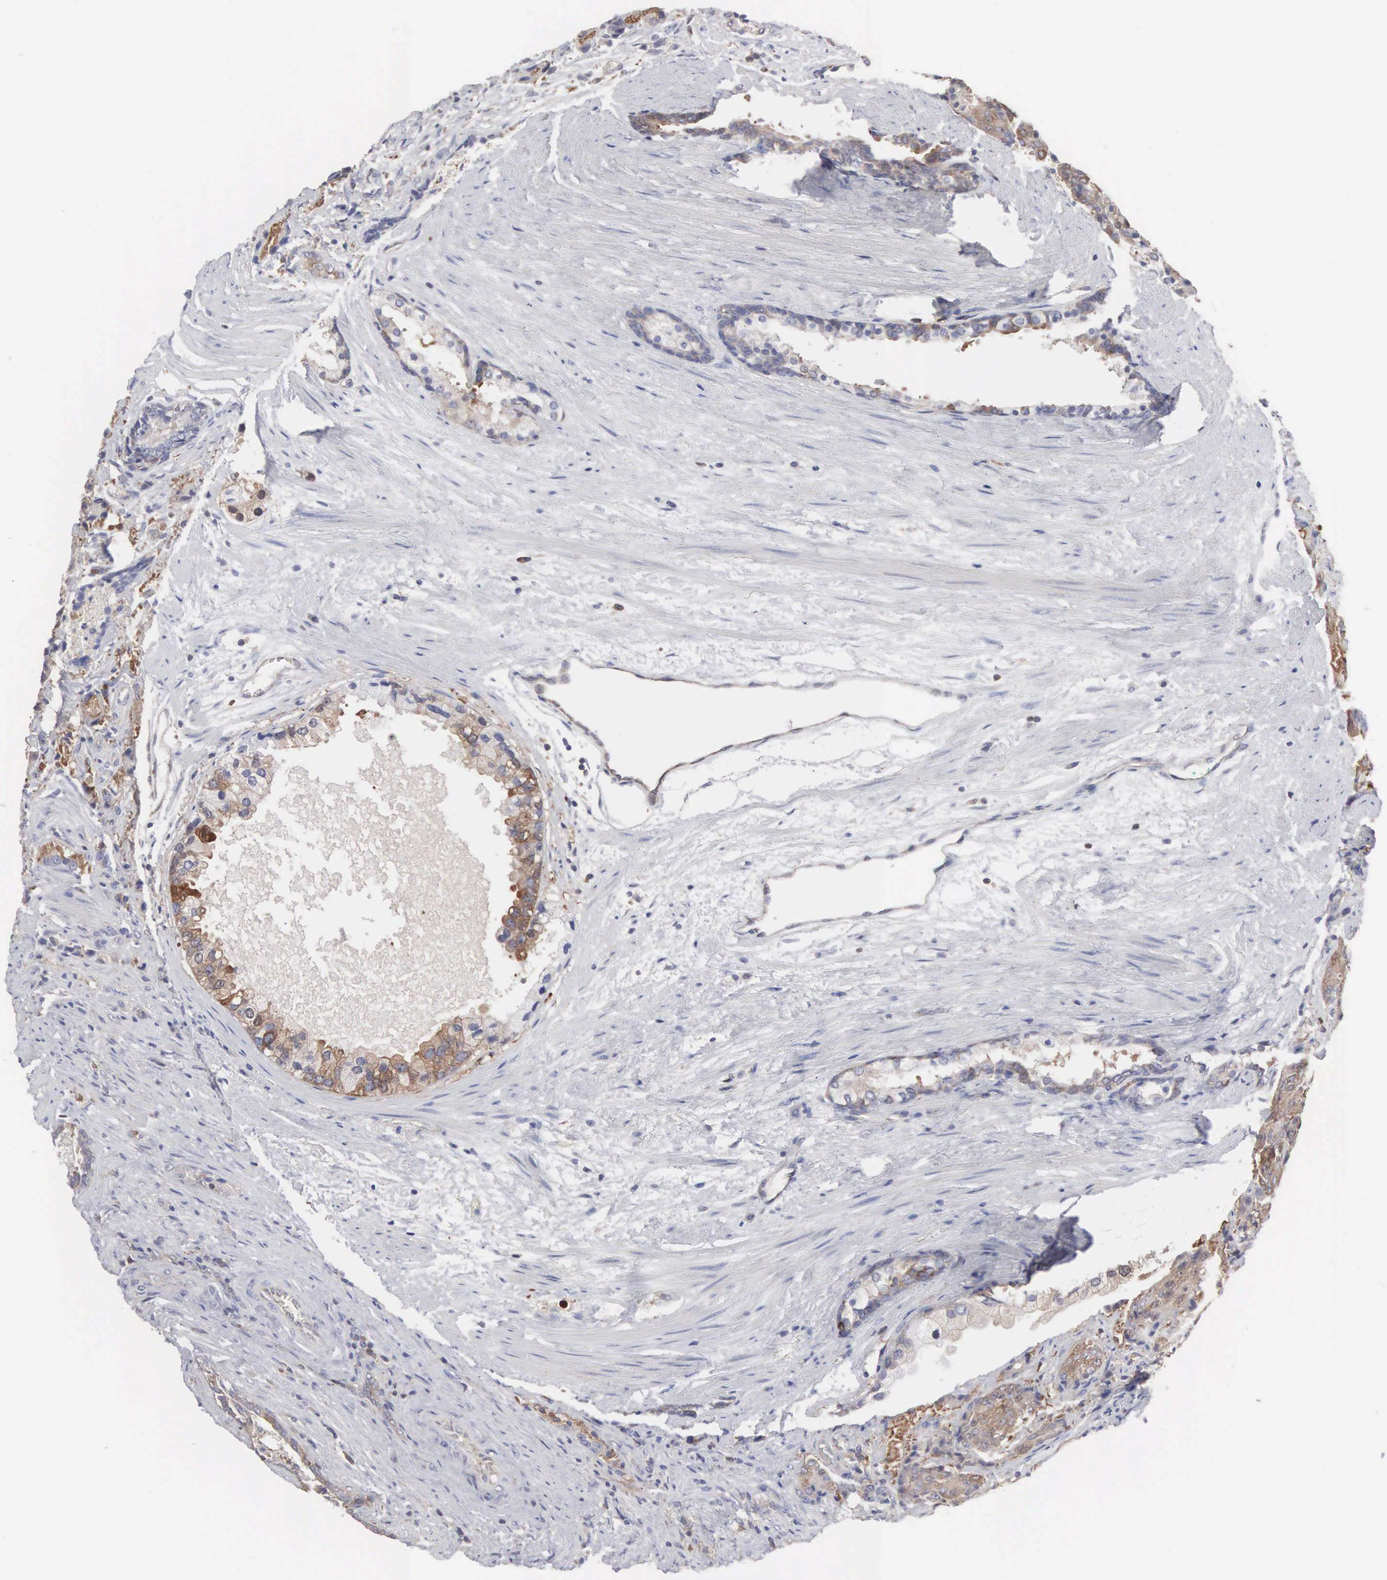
{"staining": {"intensity": "weak", "quantity": "25%-75%", "location": "cytoplasmic/membranous"}, "tissue": "prostate cancer", "cell_type": "Tumor cells", "image_type": "cancer", "snomed": [{"axis": "morphology", "description": "Adenocarcinoma, Medium grade"}, {"axis": "topography", "description": "Prostate"}], "caption": "Human medium-grade adenocarcinoma (prostate) stained with a brown dye exhibits weak cytoplasmic/membranous positive staining in approximately 25%-75% of tumor cells.", "gene": "MTHFD1", "patient": {"sex": "male", "age": 70}}